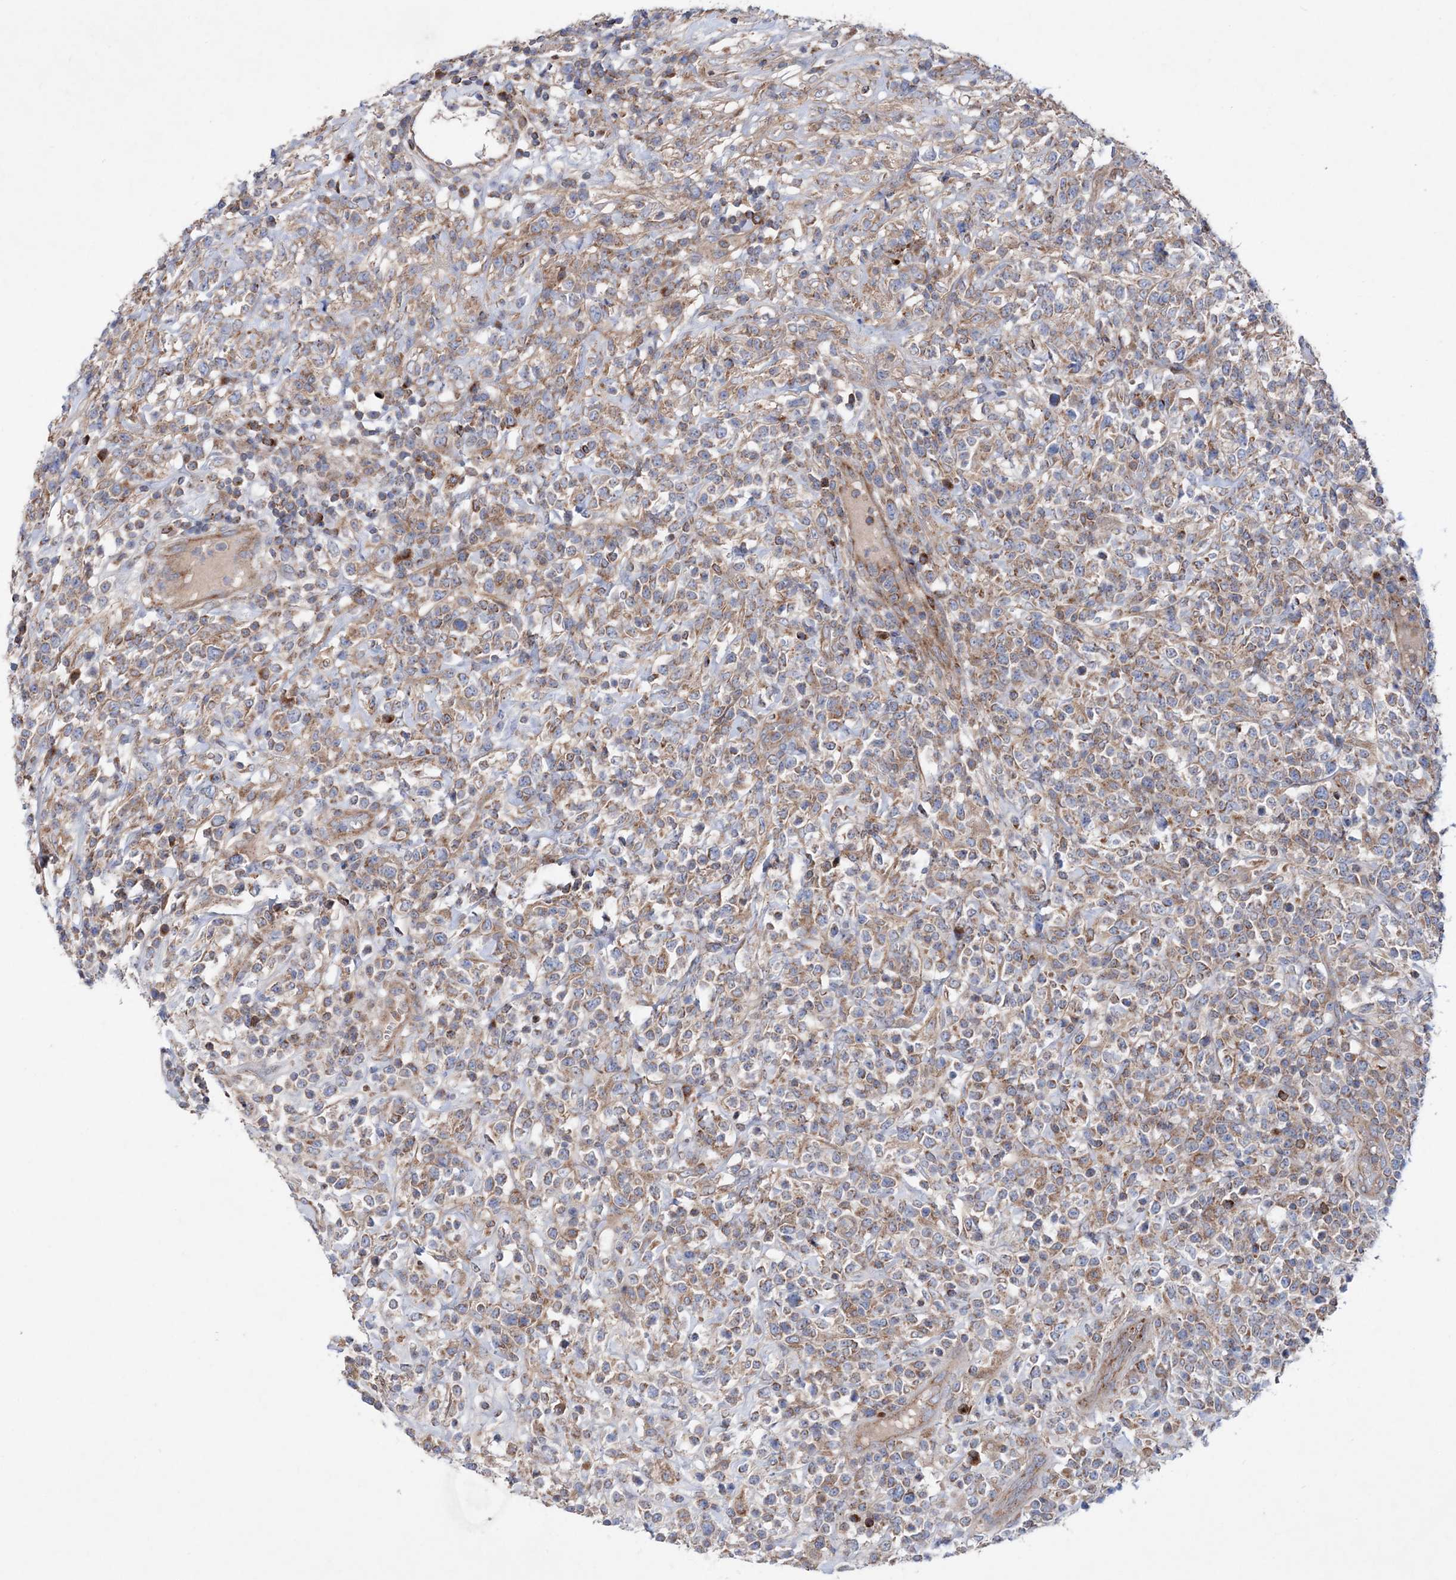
{"staining": {"intensity": "moderate", "quantity": ">75%", "location": "cytoplasmic/membranous"}, "tissue": "lymphoma", "cell_type": "Tumor cells", "image_type": "cancer", "snomed": [{"axis": "morphology", "description": "Malignant lymphoma, non-Hodgkin's type, High grade"}, {"axis": "topography", "description": "Colon"}], "caption": "This micrograph exhibits IHC staining of lymphoma, with medium moderate cytoplasmic/membranous staining in approximately >75% of tumor cells.", "gene": "NGLY1", "patient": {"sex": "female", "age": 53}}